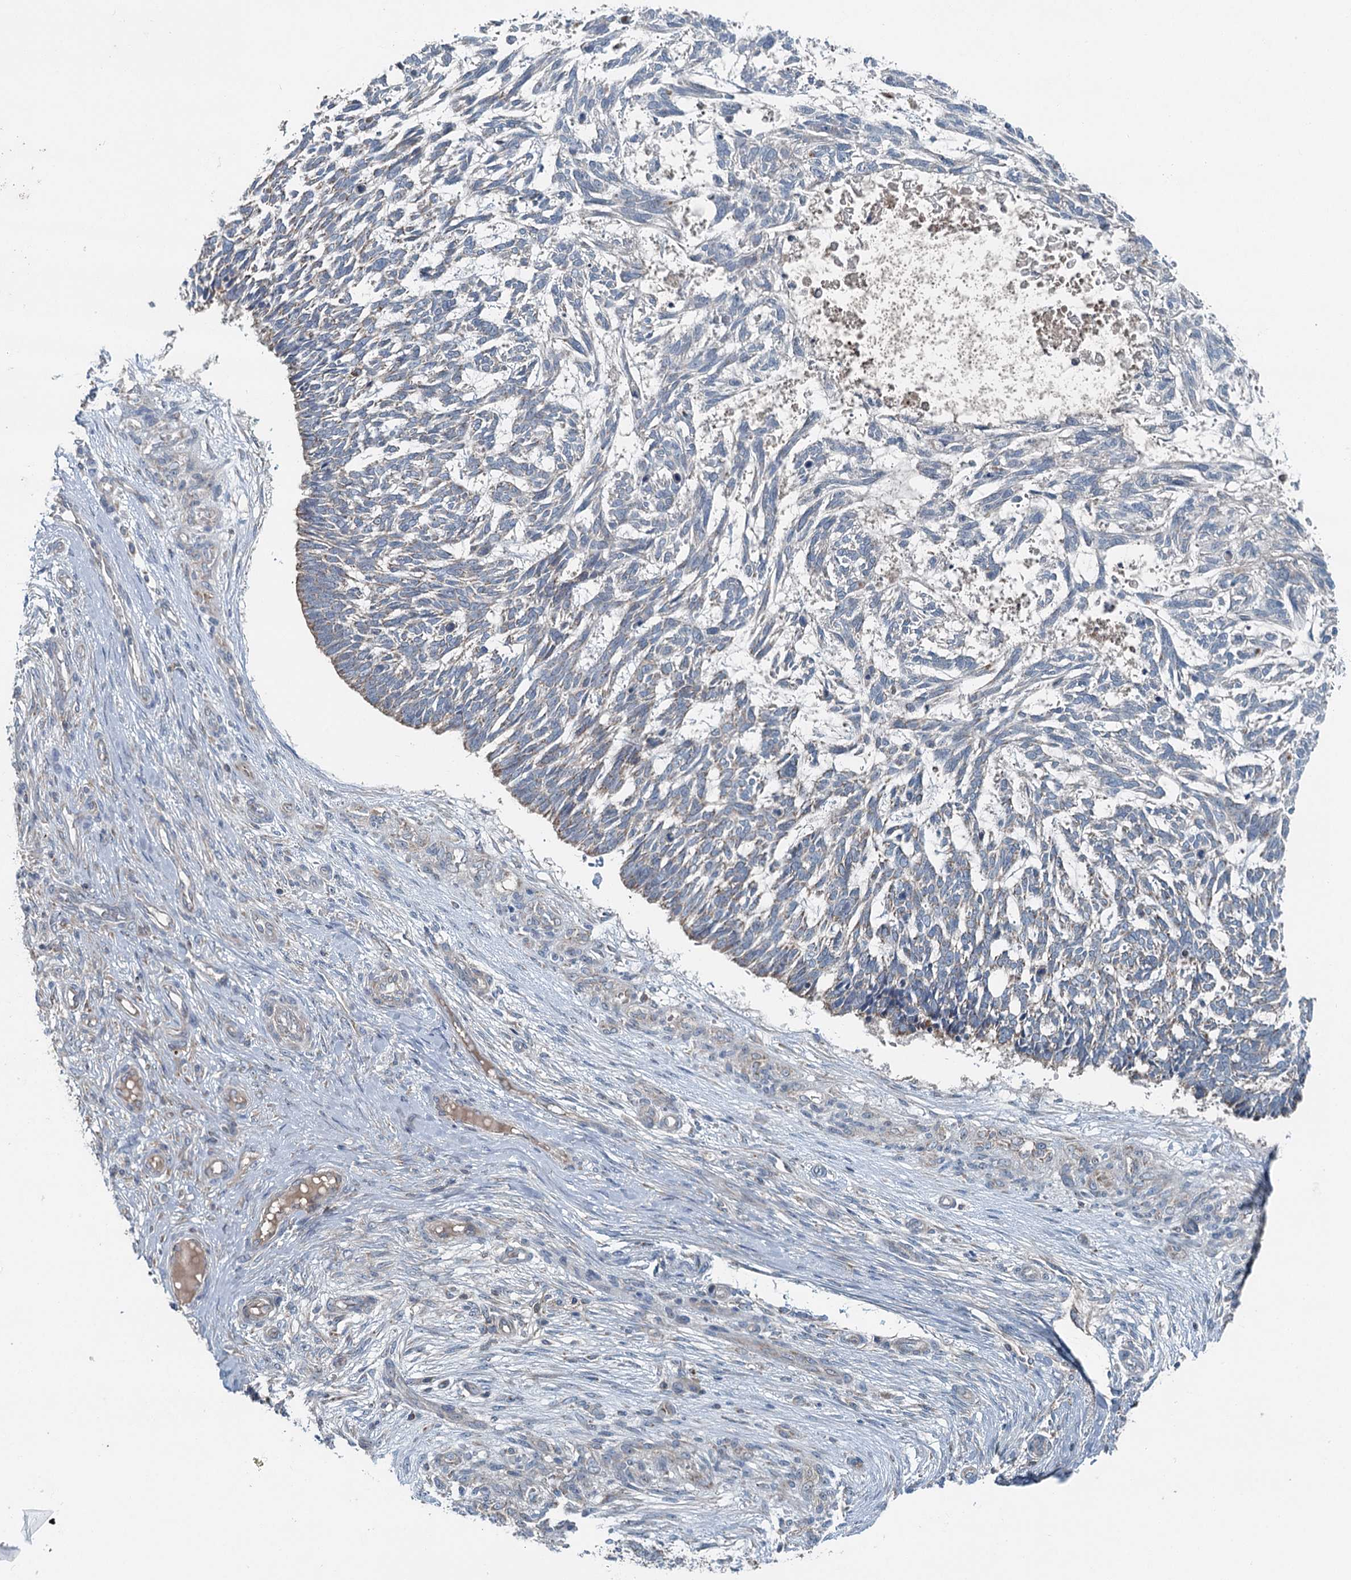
{"staining": {"intensity": "weak", "quantity": "25%-75%", "location": "cytoplasmic/membranous"}, "tissue": "skin cancer", "cell_type": "Tumor cells", "image_type": "cancer", "snomed": [{"axis": "morphology", "description": "Basal cell carcinoma"}, {"axis": "topography", "description": "Skin"}], "caption": "Basal cell carcinoma (skin) stained for a protein shows weak cytoplasmic/membranous positivity in tumor cells.", "gene": "CHCHD5", "patient": {"sex": "male", "age": 88}}